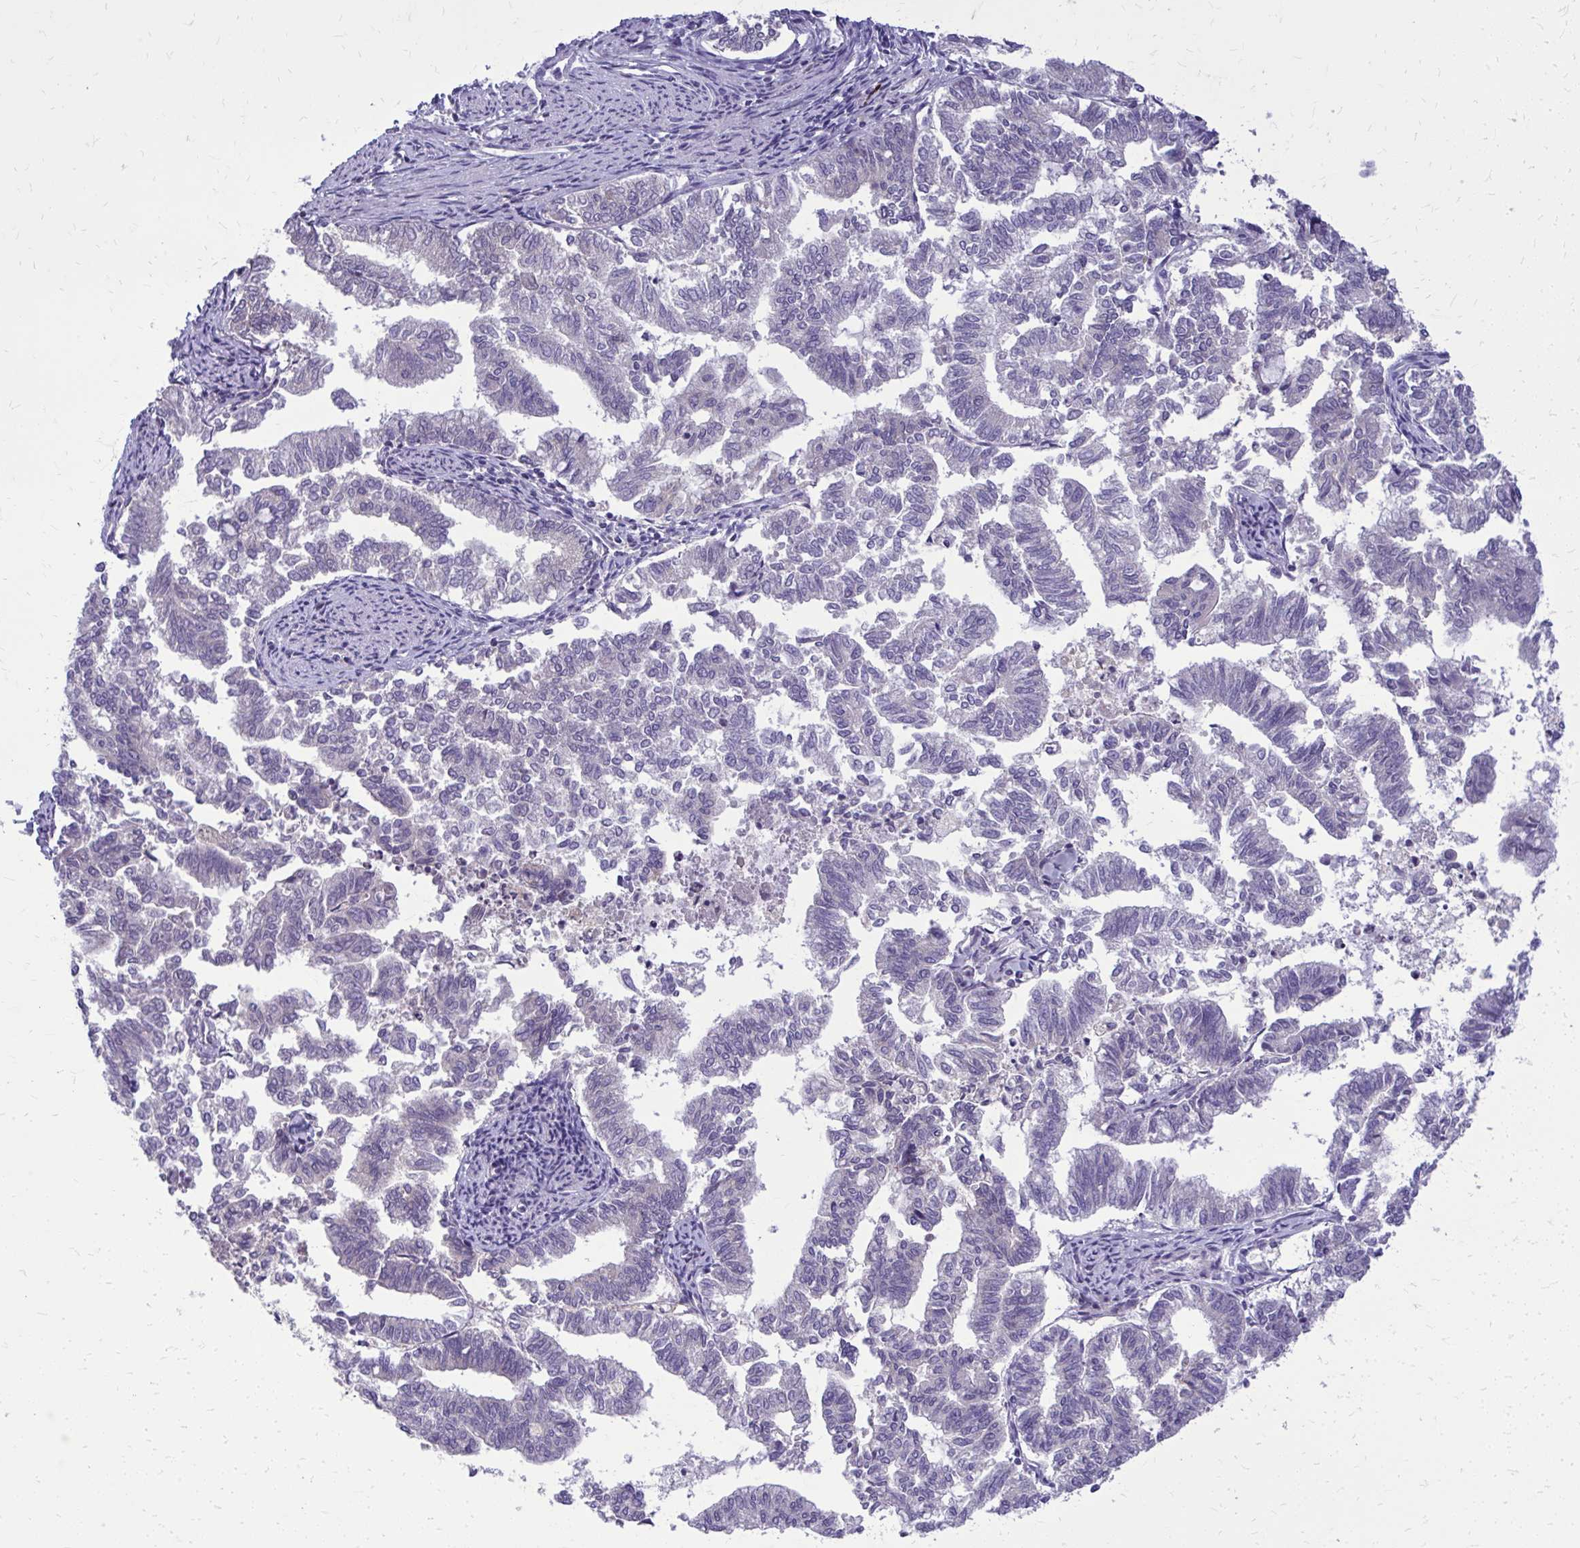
{"staining": {"intensity": "negative", "quantity": "none", "location": "none"}, "tissue": "endometrial cancer", "cell_type": "Tumor cells", "image_type": "cancer", "snomed": [{"axis": "morphology", "description": "Adenocarcinoma, NOS"}, {"axis": "topography", "description": "Endometrium"}], "caption": "An image of human adenocarcinoma (endometrial) is negative for staining in tumor cells.", "gene": "DPY19L1", "patient": {"sex": "female", "age": 79}}